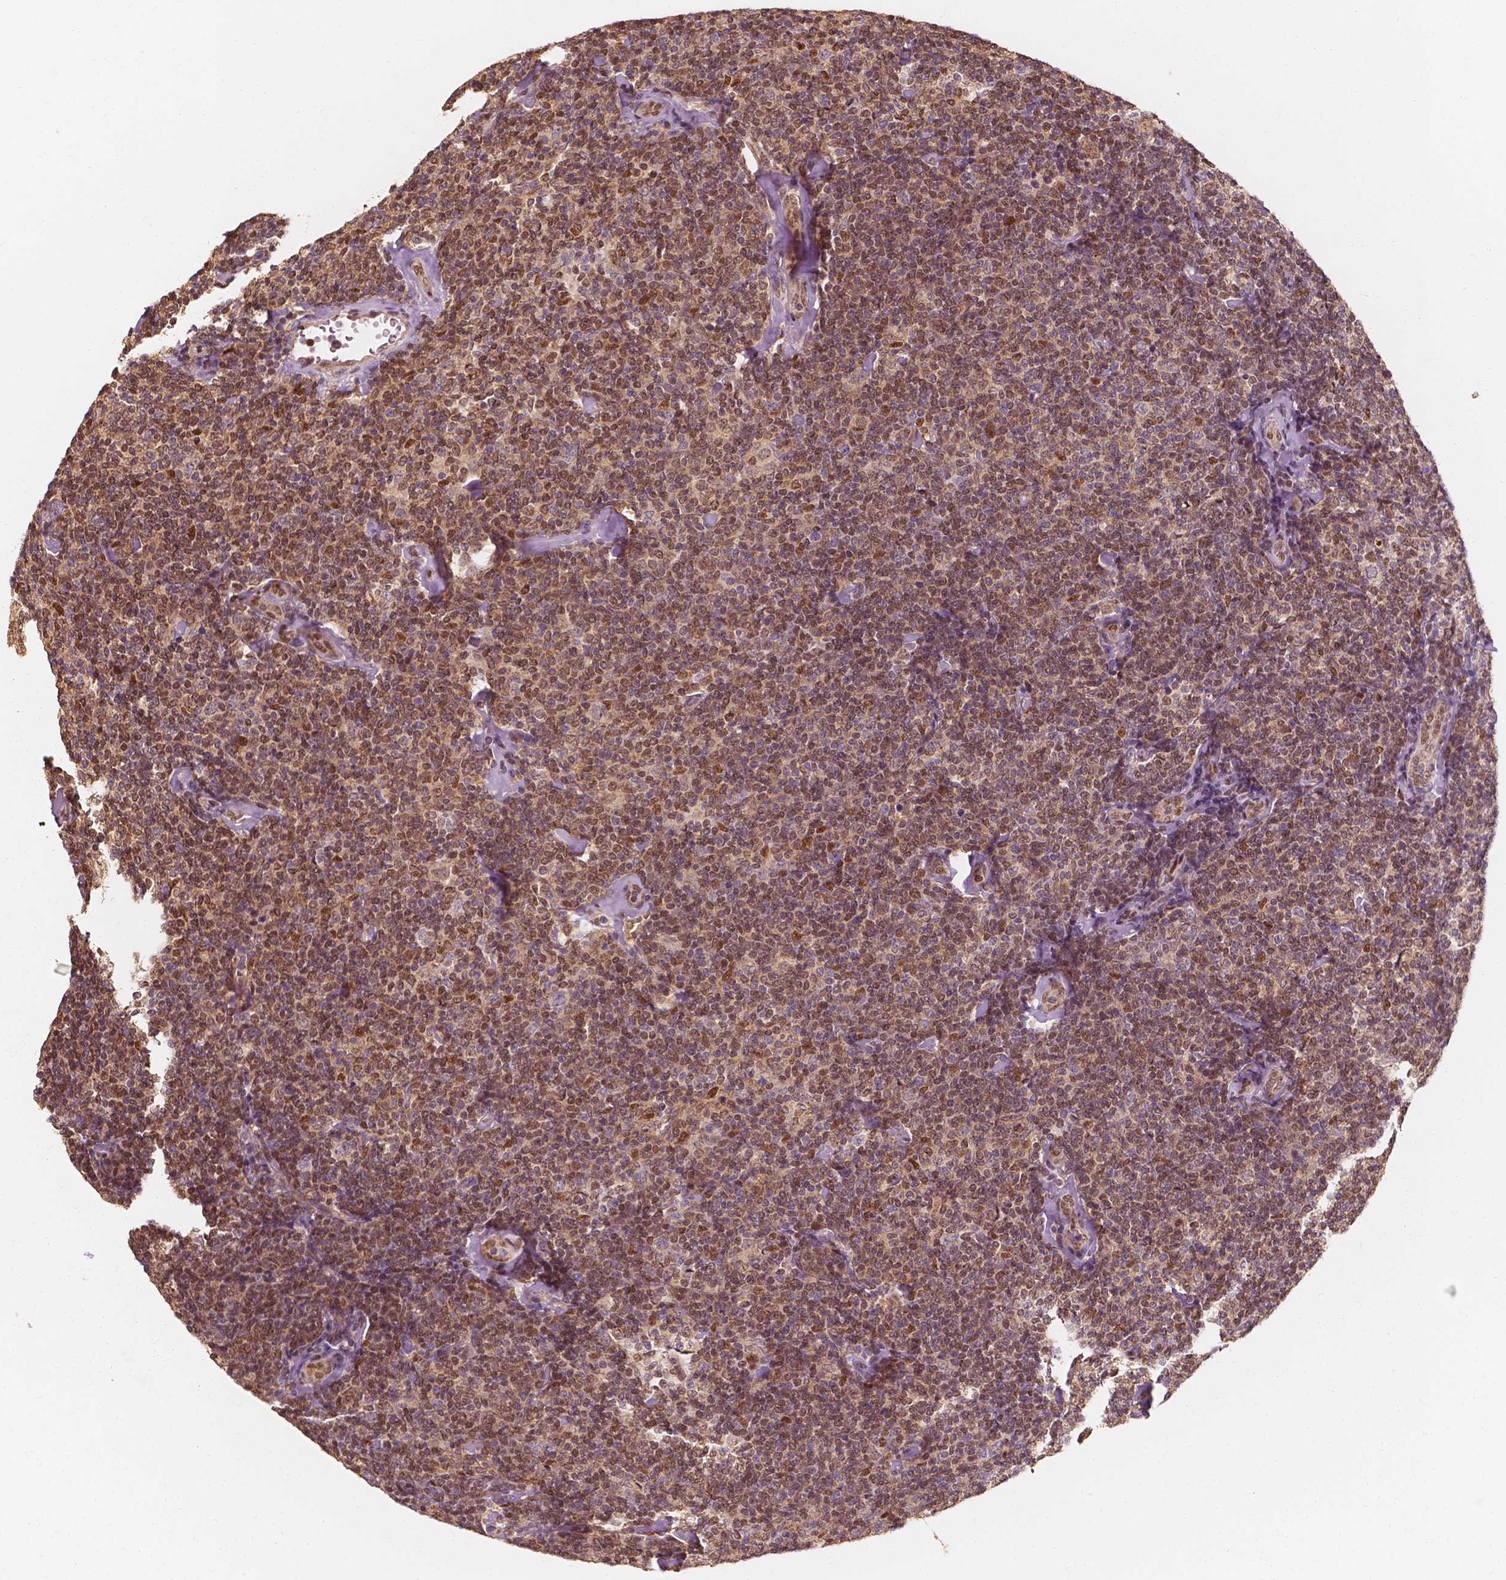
{"staining": {"intensity": "moderate", "quantity": "25%-75%", "location": "nuclear"}, "tissue": "lymphoma", "cell_type": "Tumor cells", "image_type": "cancer", "snomed": [{"axis": "morphology", "description": "Malignant lymphoma, non-Hodgkin's type, Low grade"}, {"axis": "topography", "description": "Lymph node"}], "caption": "Protein staining of low-grade malignant lymphoma, non-Hodgkin's type tissue demonstrates moderate nuclear staining in approximately 25%-75% of tumor cells. (DAB IHC, brown staining for protein, blue staining for nuclei).", "gene": "TBC1D17", "patient": {"sex": "female", "age": 56}}